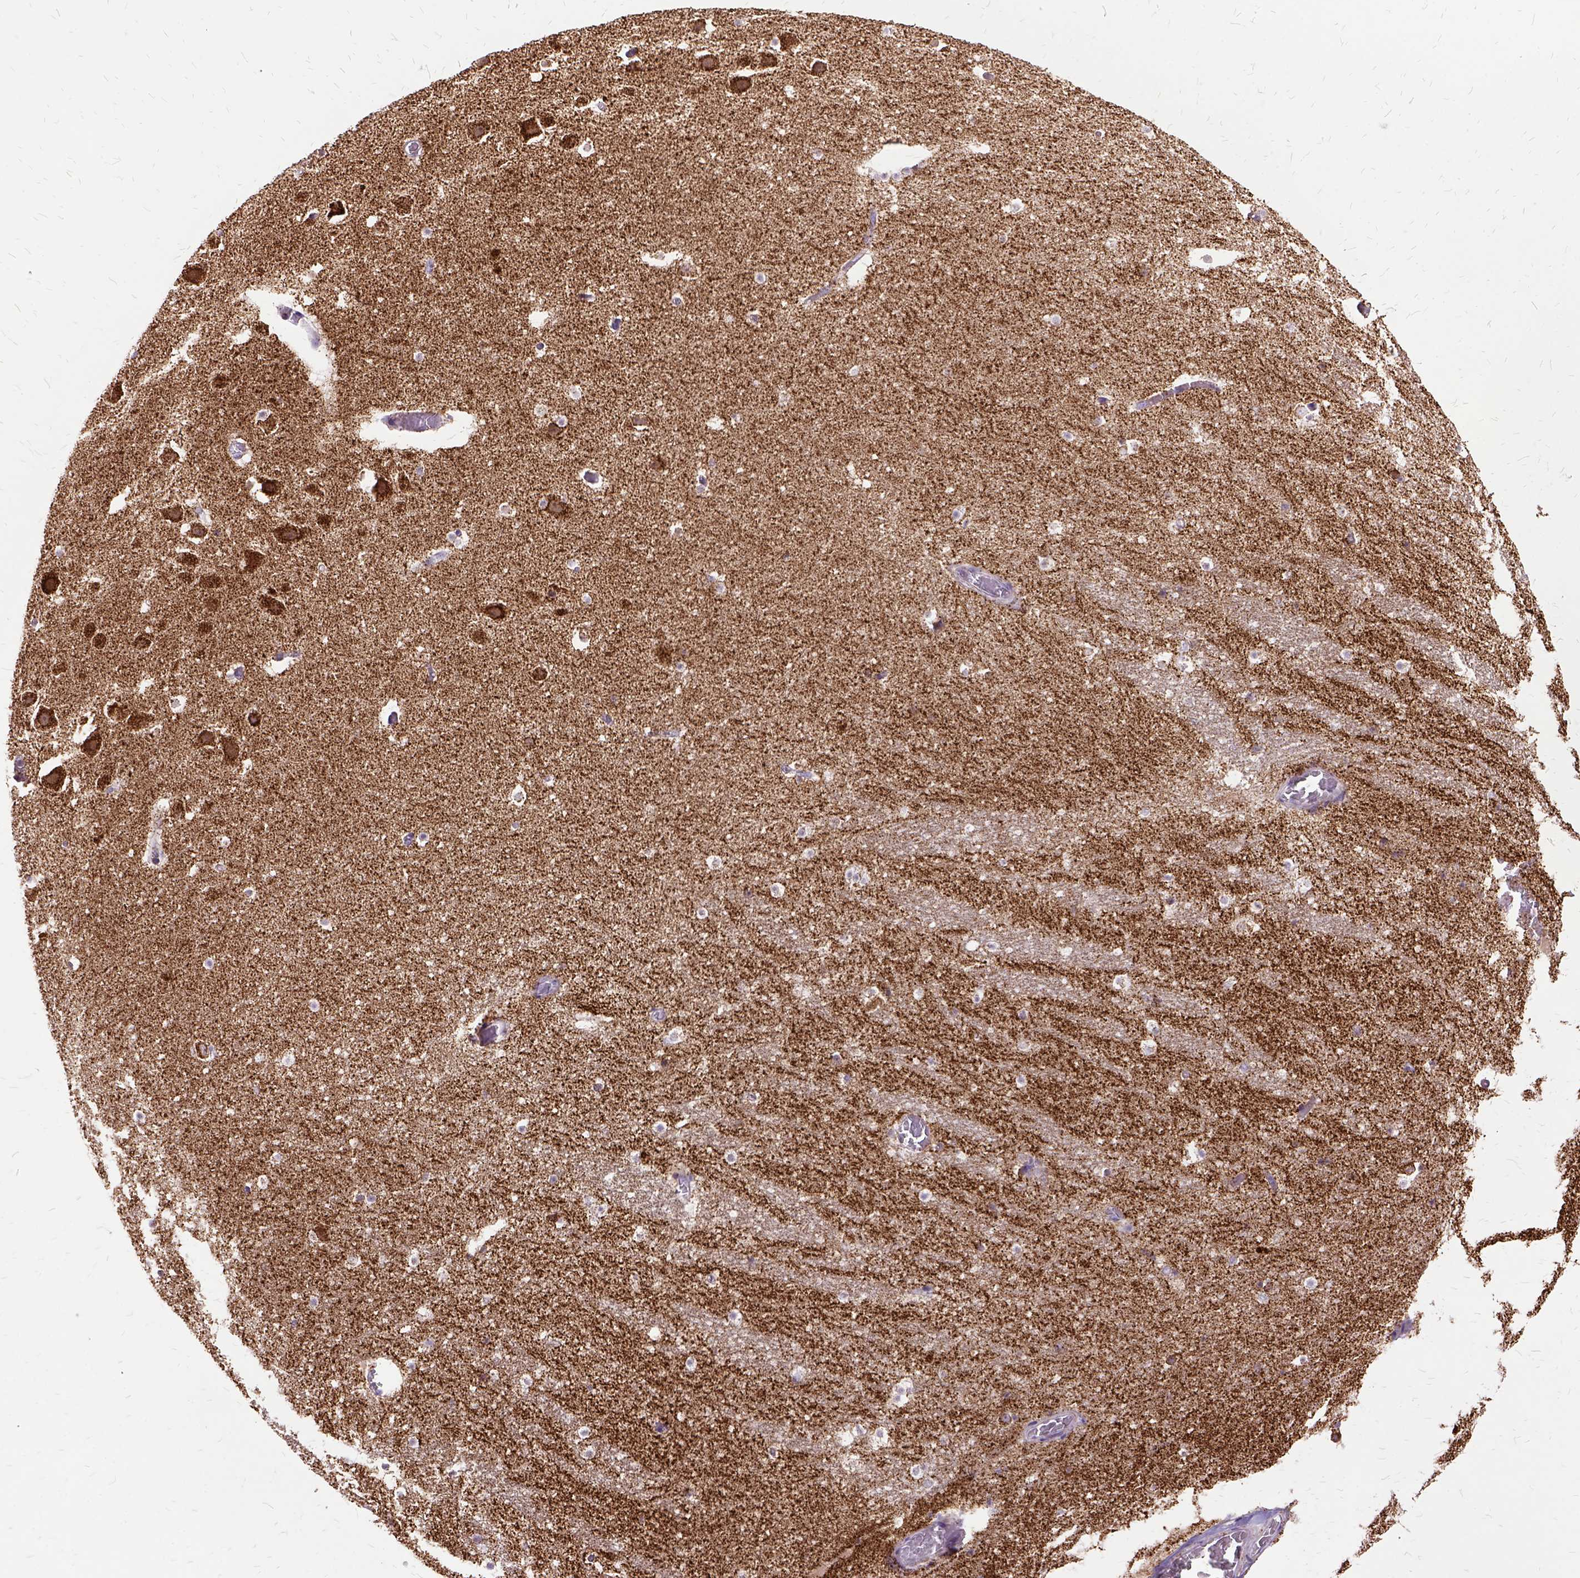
{"staining": {"intensity": "weak", "quantity": "<25%", "location": "cytoplasmic/membranous"}, "tissue": "hippocampus", "cell_type": "Glial cells", "image_type": "normal", "snomed": [{"axis": "morphology", "description": "Normal tissue, NOS"}, {"axis": "topography", "description": "Hippocampus"}], "caption": "Immunohistochemical staining of benign human hippocampus demonstrates no significant staining in glial cells.", "gene": "OXCT1", "patient": {"sex": "male", "age": 26}}